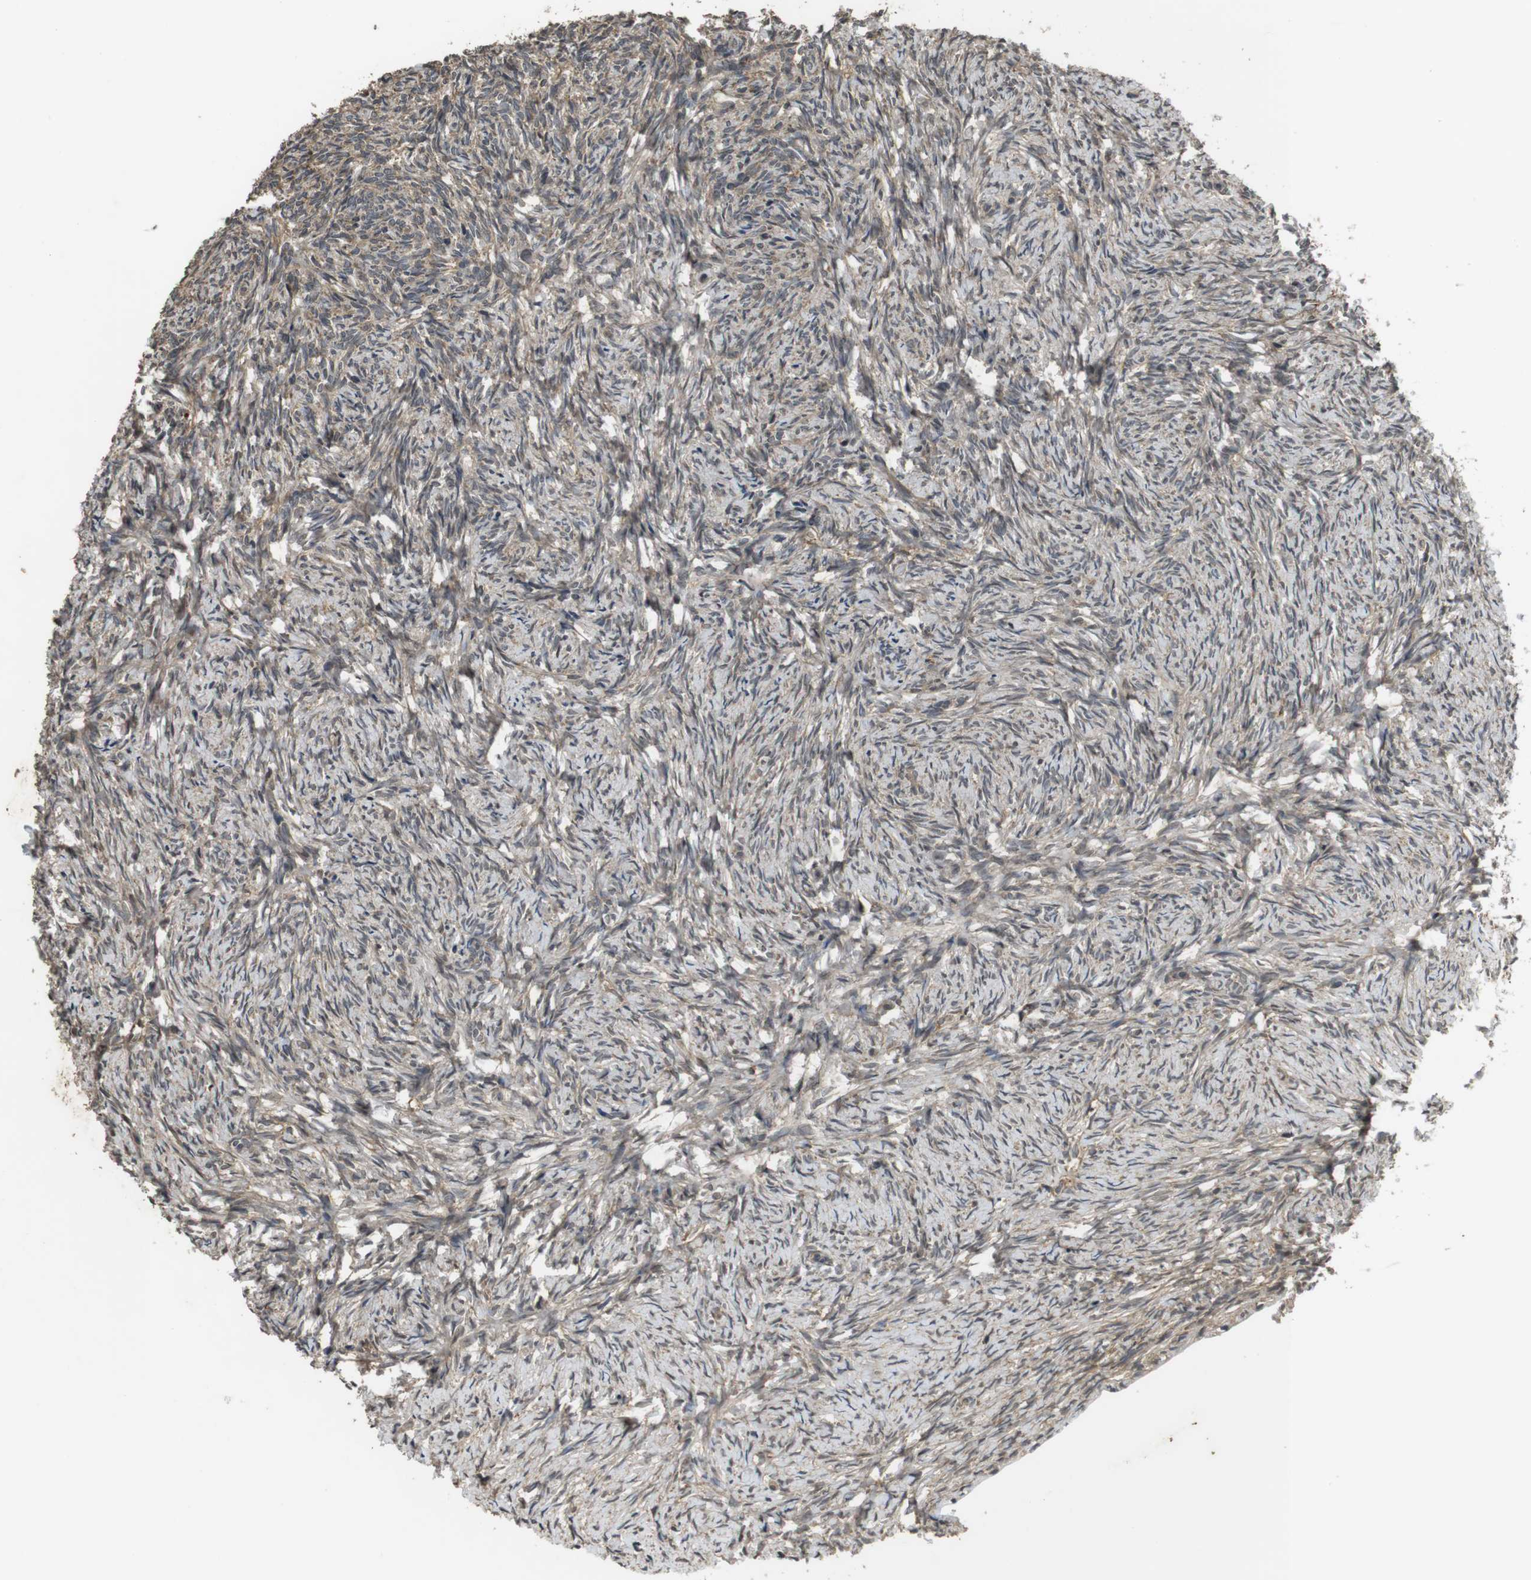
{"staining": {"intensity": "moderate", "quantity": ">75%", "location": "cytoplasmic/membranous"}, "tissue": "ovary", "cell_type": "Follicle cells", "image_type": "normal", "snomed": [{"axis": "morphology", "description": "Normal tissue, NOS"}, {"axis": "topography", "description": "Ovary"}], "caption": "The histopathology image exhibits a brown stain indicating the presence of a protein in the cytoplasmic/membranous of follicle cells in ovary.", "gene": "FZD10", "patient": {"sex": "female", "age": 60}}